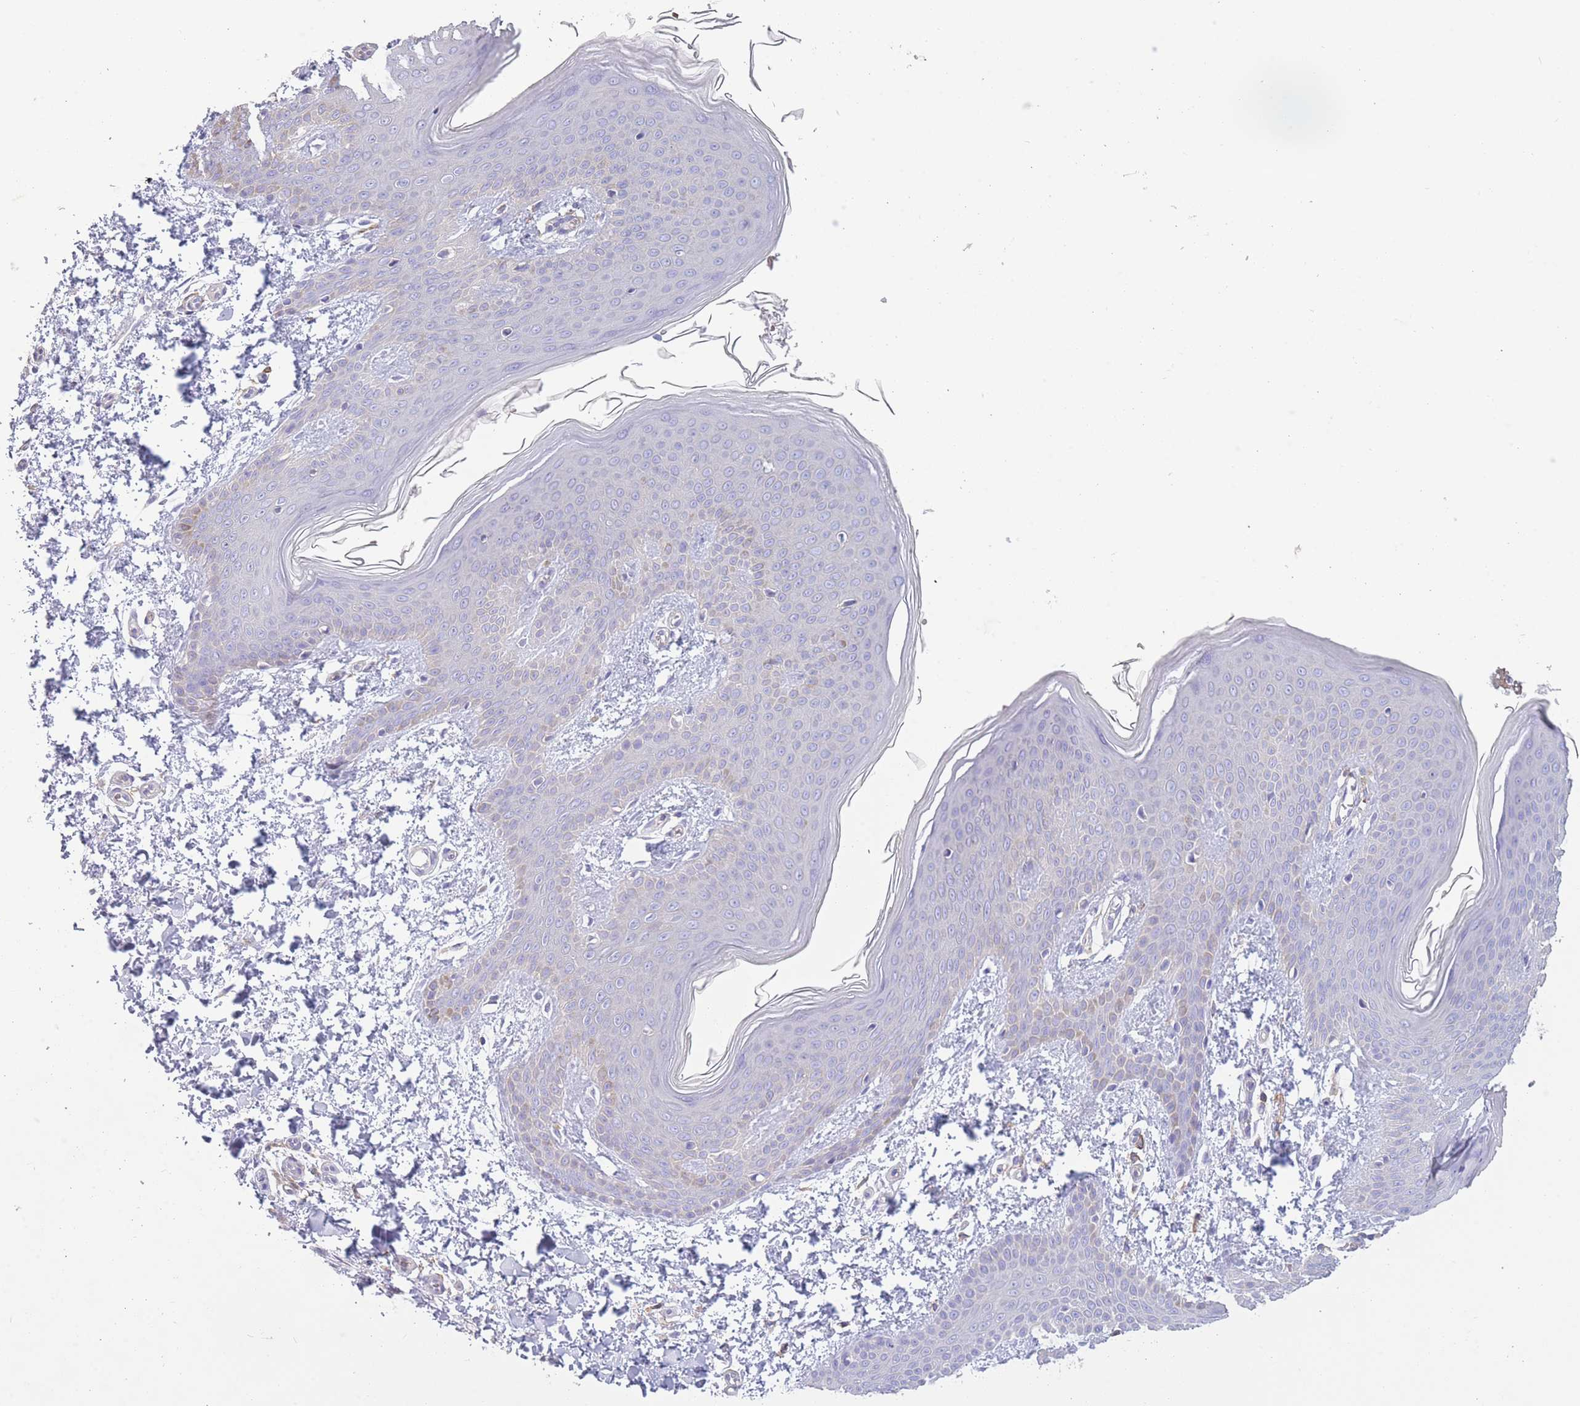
{"staining": {"intensity": "negative", "quantity": "none", "location": "none"}, "tissue": "skin", "cell_type": "Fibroblasts", "image_type": "normal", "snomed": [{"axis": "morphology", "description": "Normal tissue, NOS"}, {"axis": "topography", "description": "Skin"}], "caption": "Skin stained for a protein using IHC demonstrates no expression fibroblasts.", "gene": "PDHA1", "patient": {"sex": "male", "age": 36}}